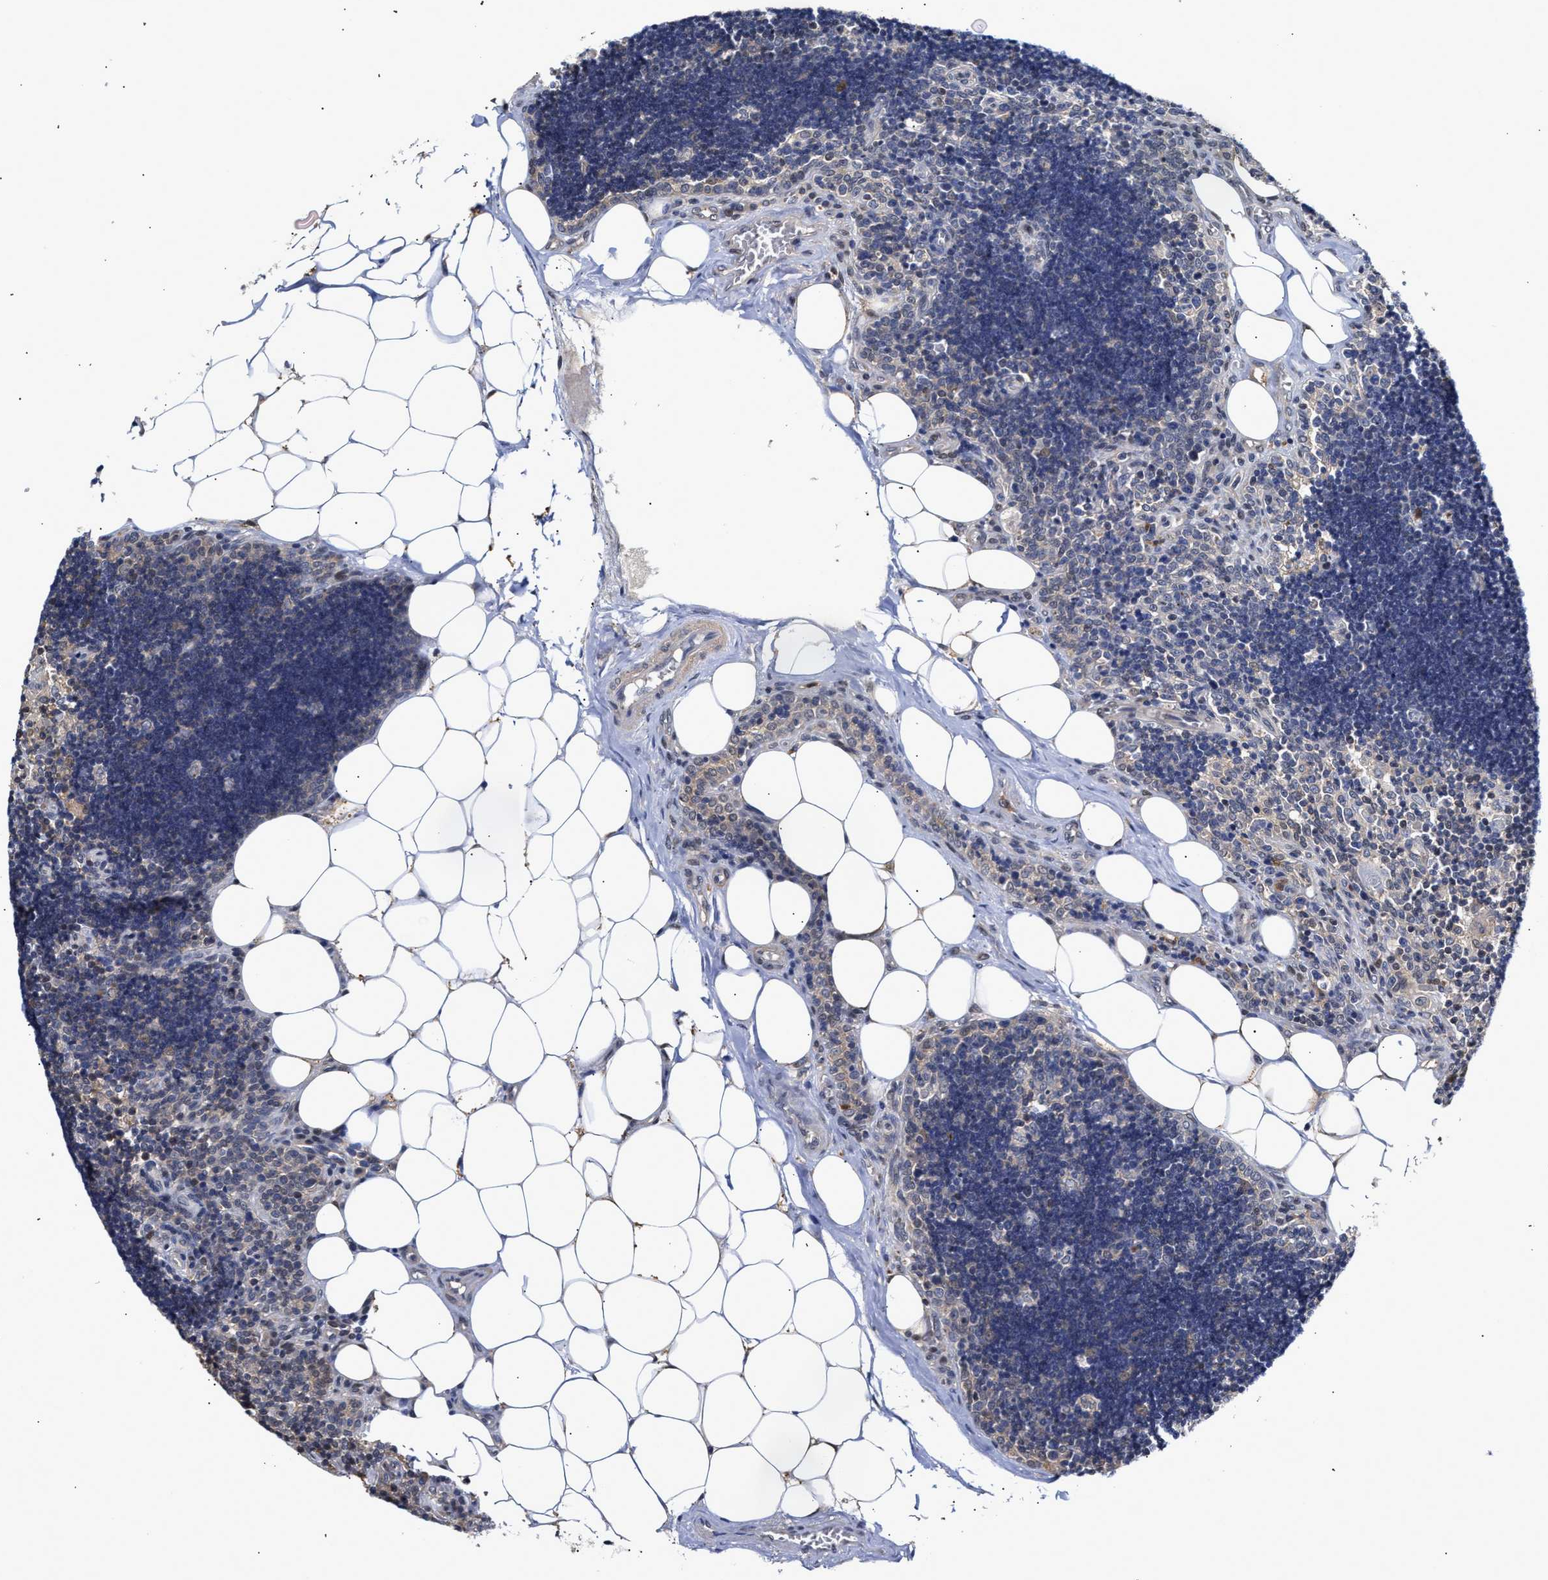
{"staining": {"intensity": "negative", "quantity": "none", "location": "none"}, "tissue": "lymph node", "cell_type": "Germinal center cells", "image_type": "normal", "snomed": [{"axis": "morphology", "description": "Normal tissue, NOS"}, {"axis": "topography", "description": "Lymph node"}], "caption": "Immunohistochemistry of benign human lymph node shows no expression in germinal center cells.", "gene": "KLHDC1", "patient": {"sex": "male", "age": 33}}